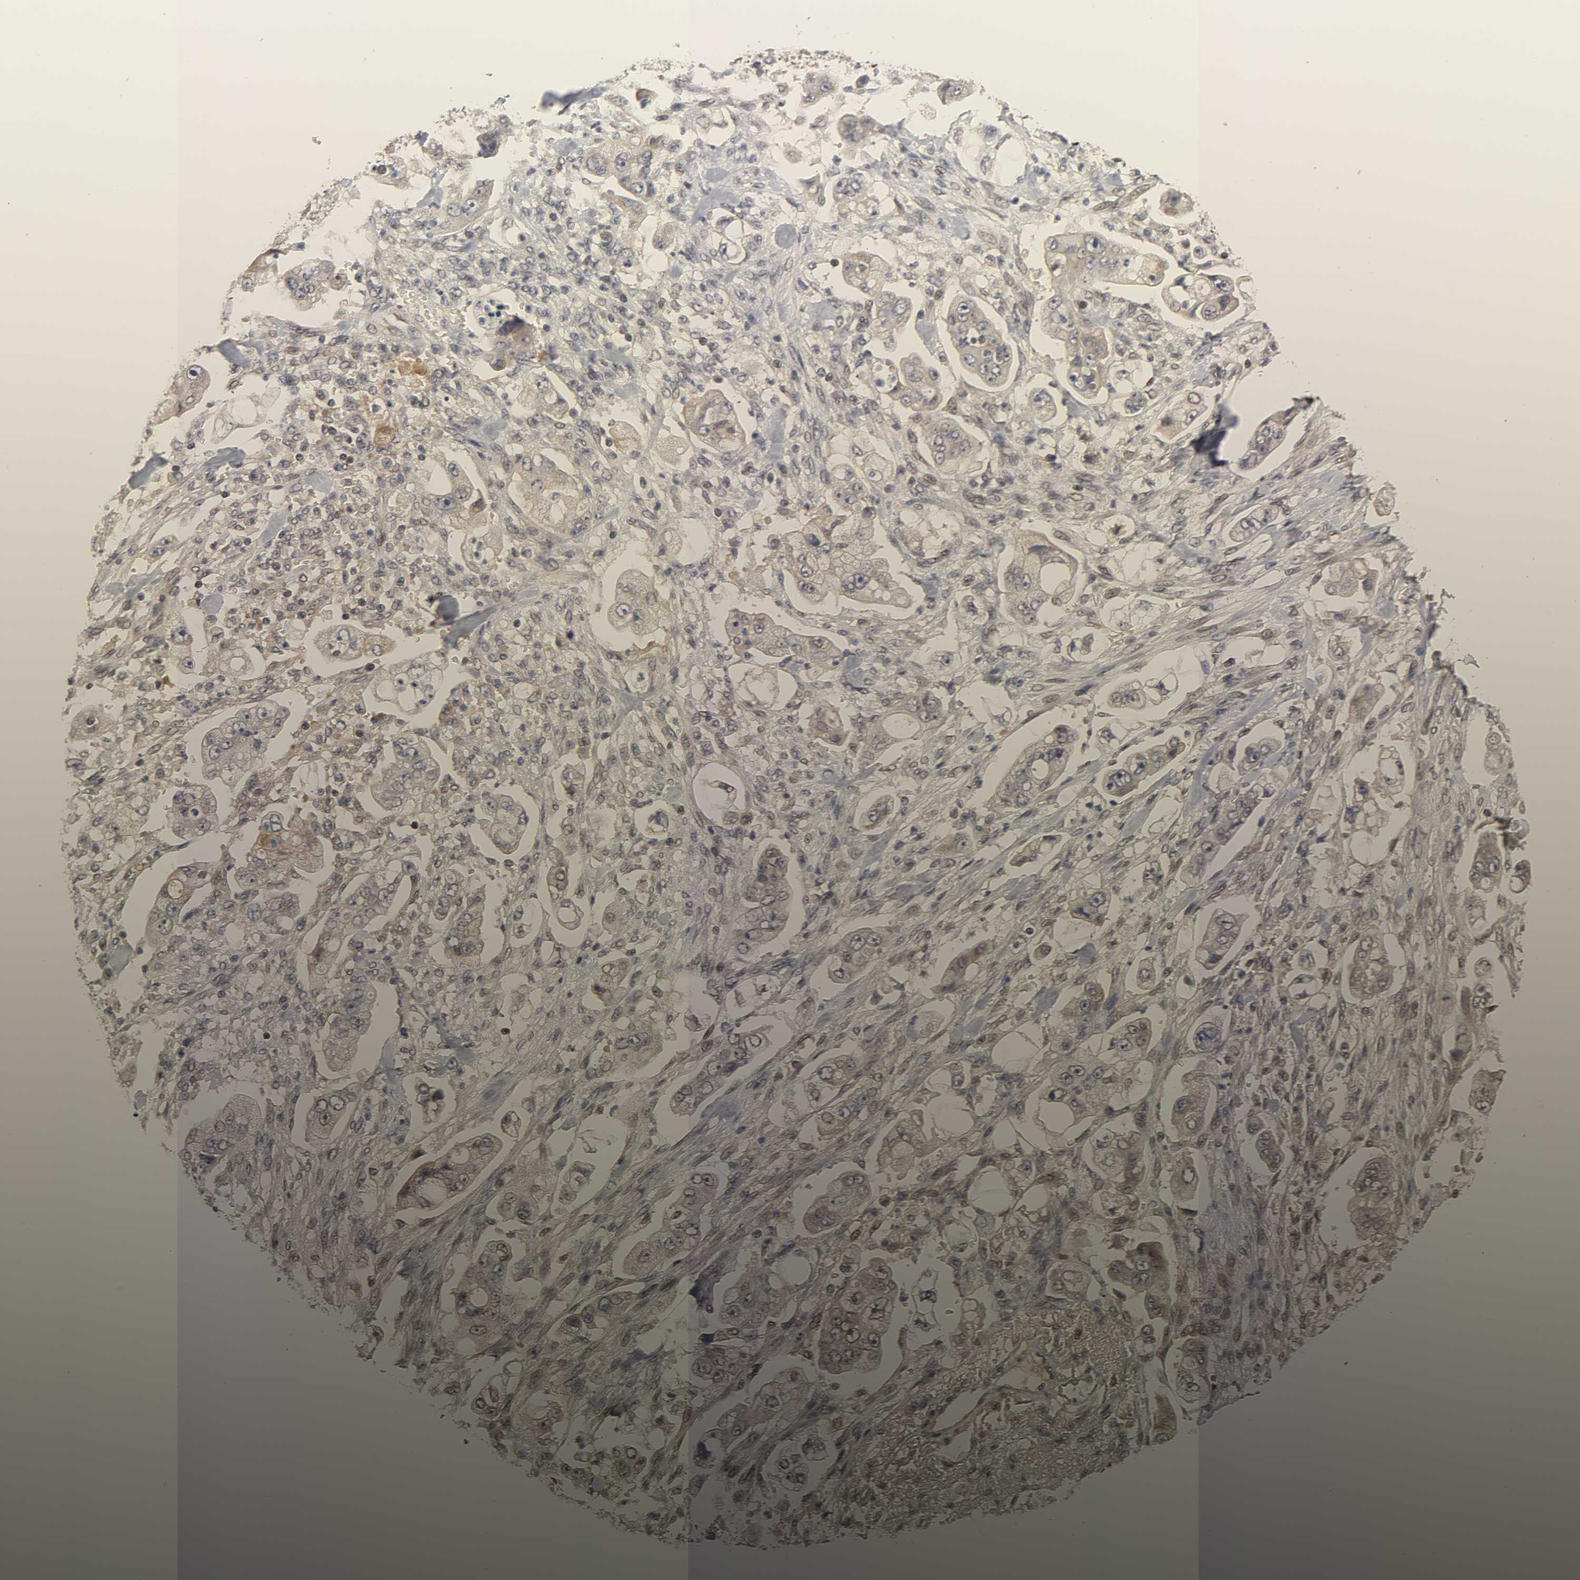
{"staining": {"intensity": "weak", "quantity": "25%-75%", "location": "cytoplasmic/membranous,nuclear"}, "tissue": "stomach cancer", "cell_type": "Tumor cells", "image_type": "cancer", "snomed": [{"axis": "morphology", "description": "Adenocarcinoma, NOS"}, {"axis": "topography", "description": "Stomach"}], "caption": "Protein positivity by immunohistochemistry (IHC) shows weak cytoplasmic/membranous and nuclear positivity in about 25%-75% of tumor cells in adenocarcinoma (stomach).", "gene": "CPN2", "patient": {"sex": "male", "age": 62}}